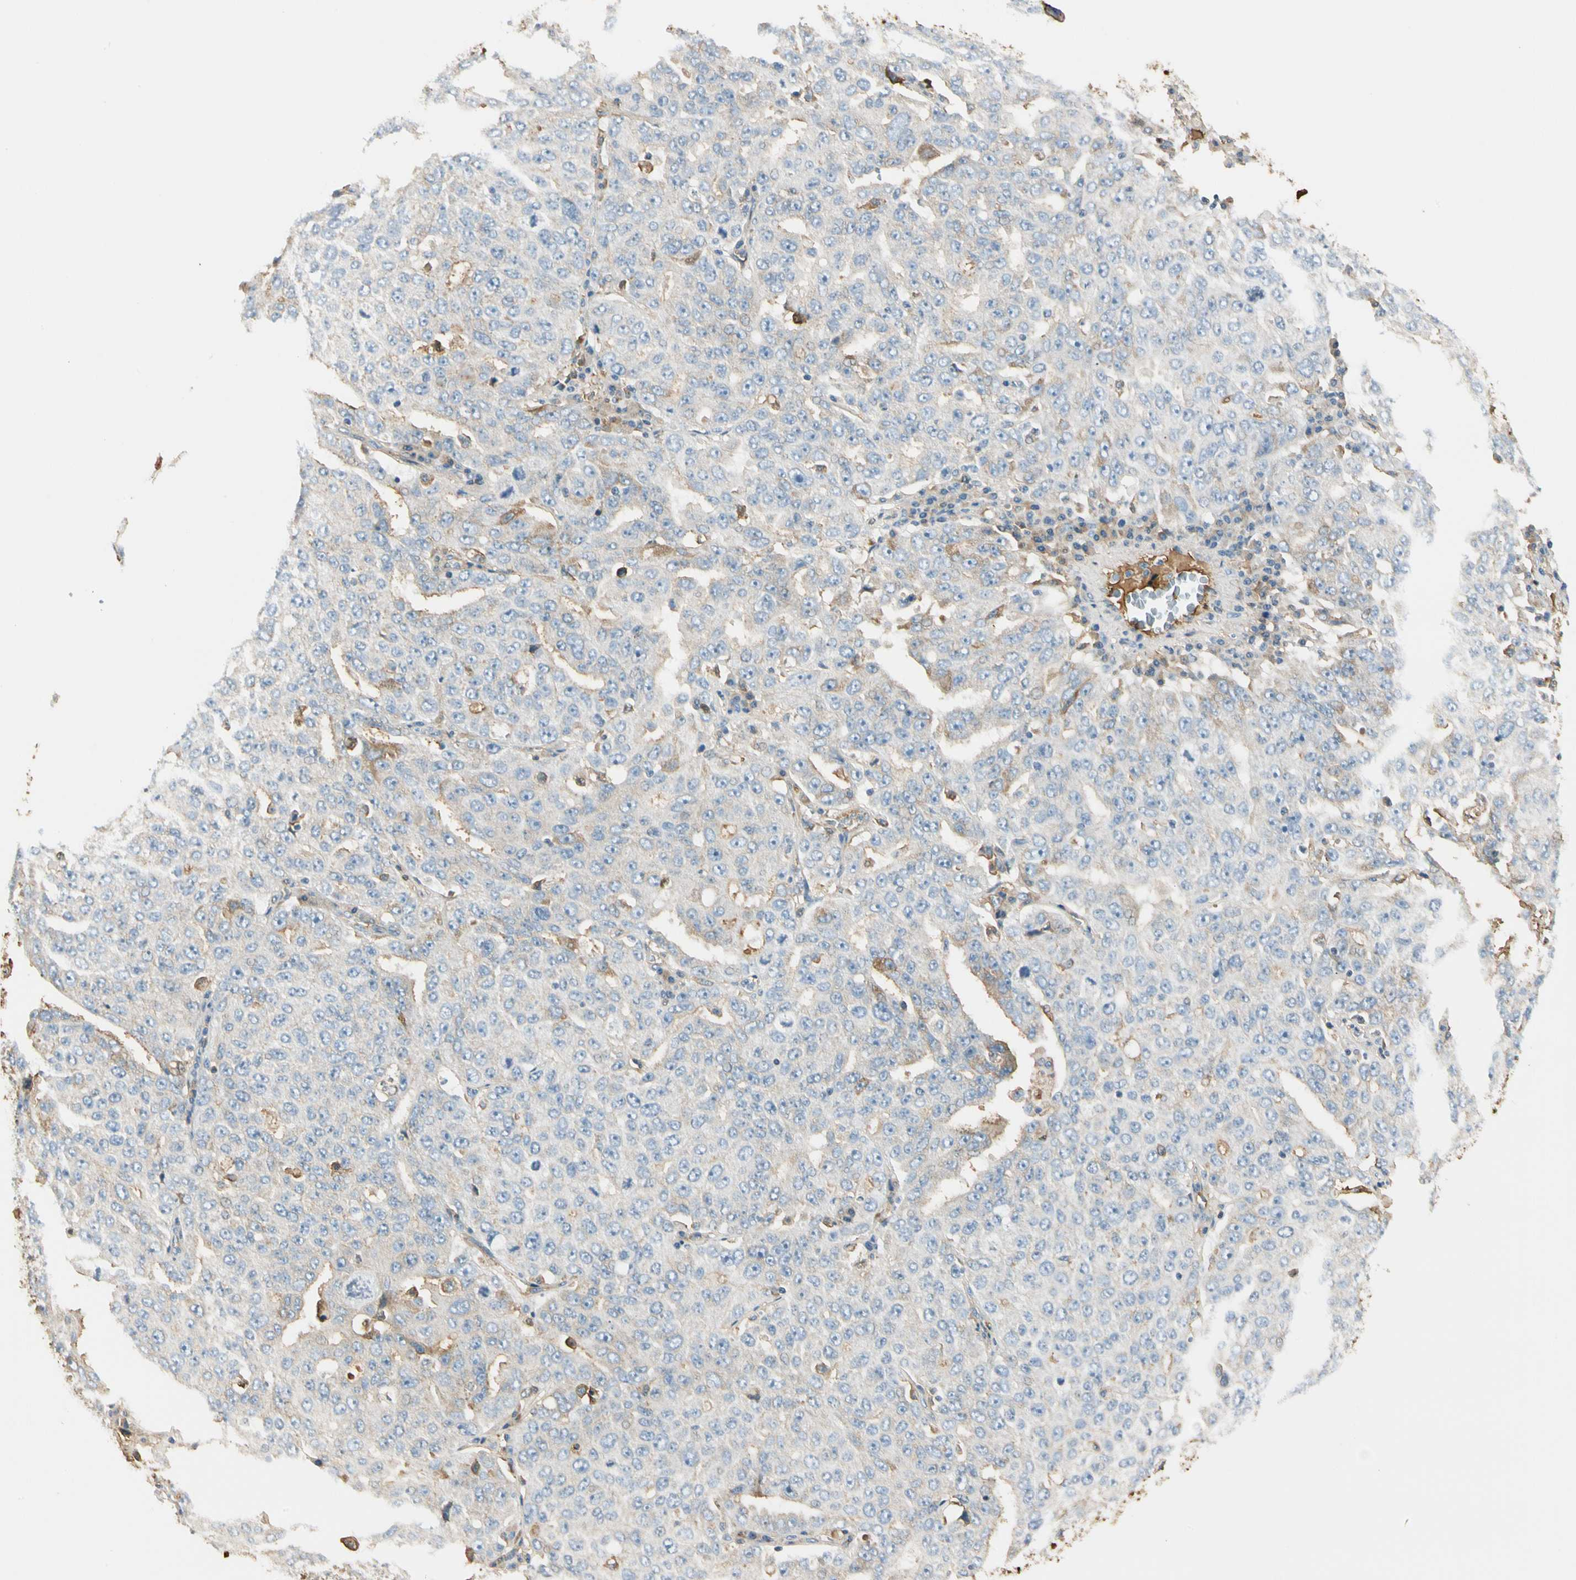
{"staining": {"intensity": "weak", "quantity": "25%-75%", "location": "cytoplasmic/membranous"}, "tissue": "ovarian cancer", "cell_type": "Tumor cells", "image_type": "cancer", "snomed": [{"axis": "morphology", "description": "Carcinoma, endometroid"}, {"axis": "topography", "description": "Ovary"}], "caption": "Human endometroid carcinoma (ovarian) stained with a protein marker demonstrates weak staining in tumor cells.", "gene": "LAMB3", "patient": {"sex": "female", "age": 62}}